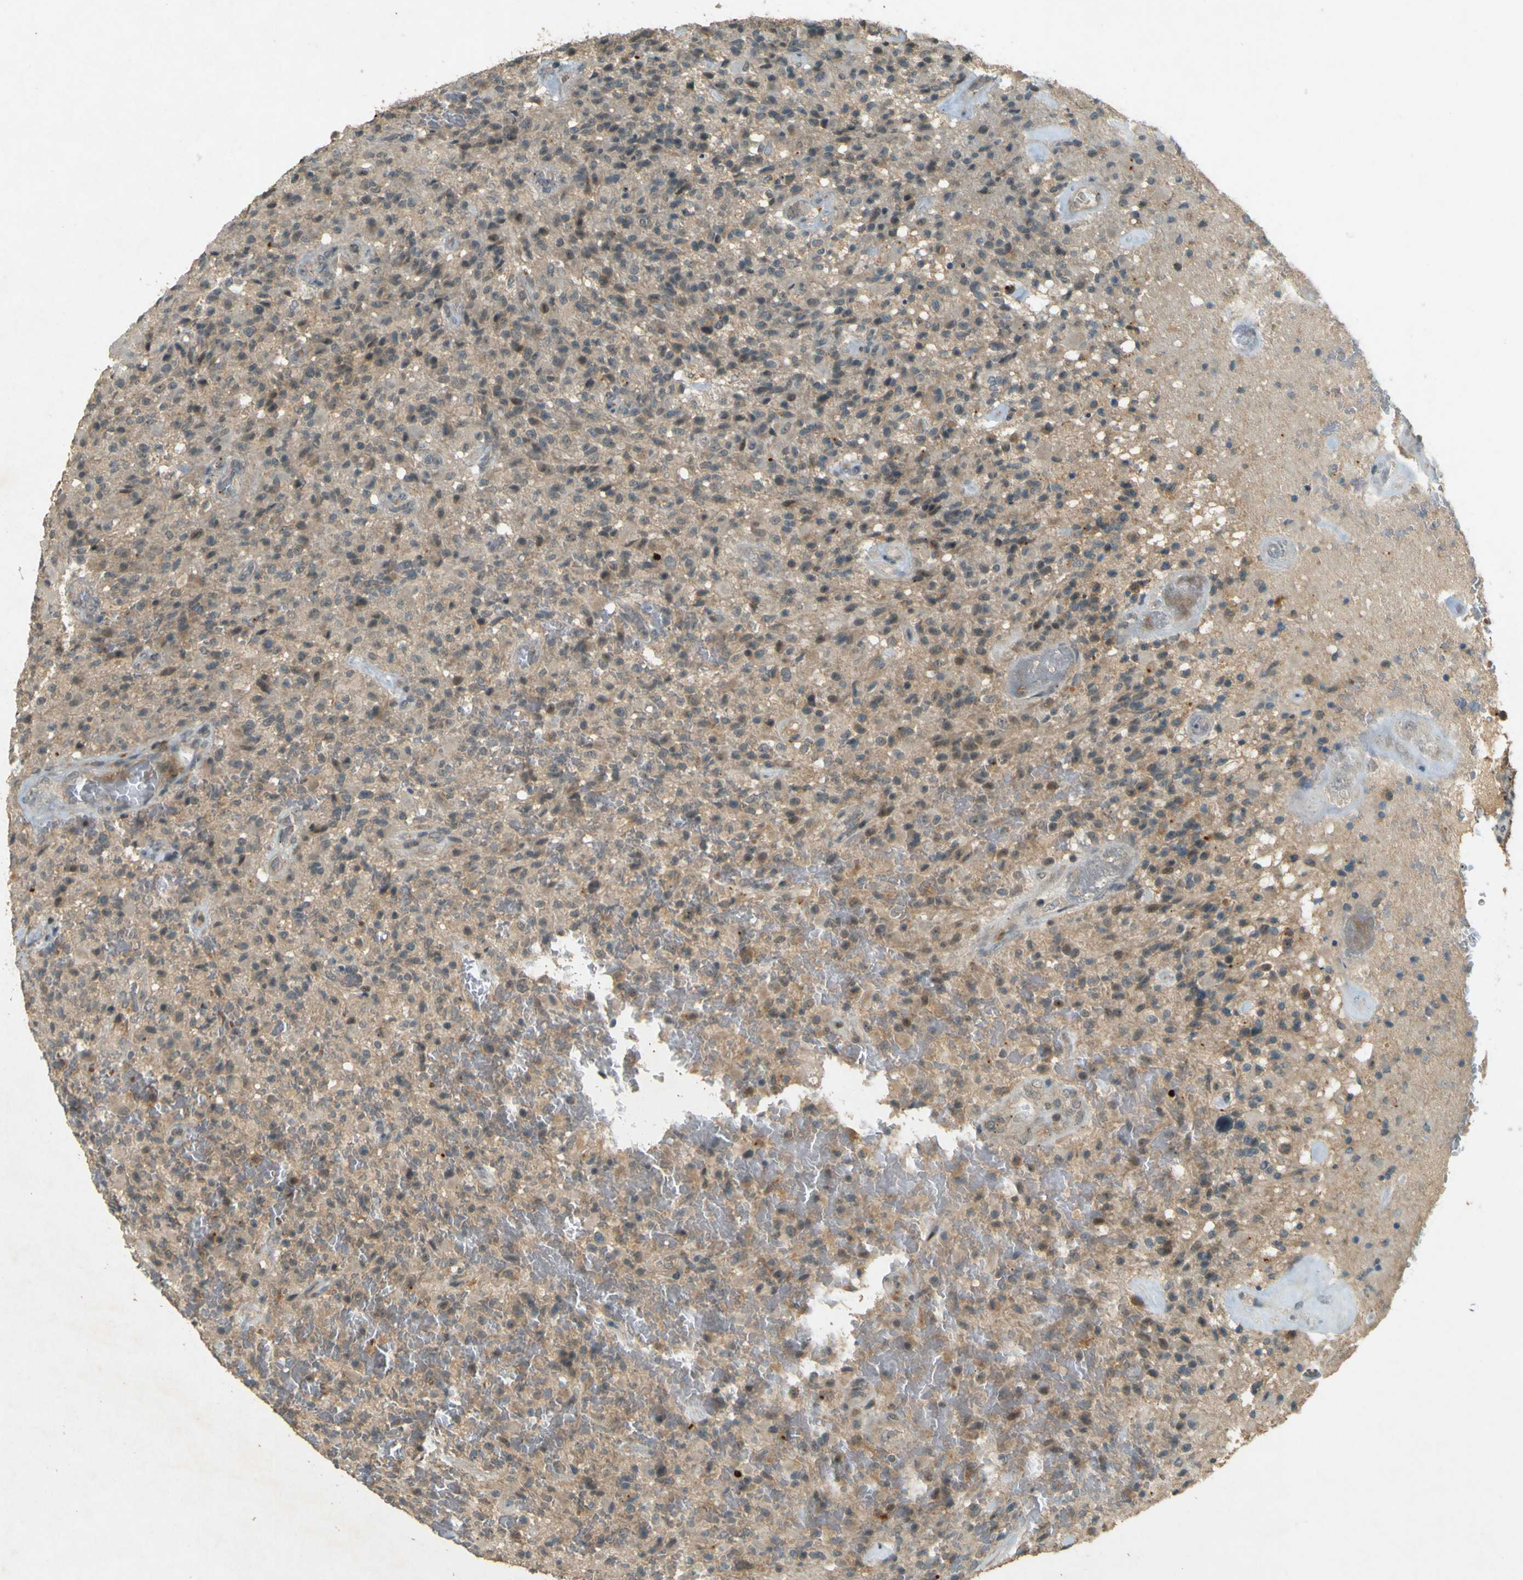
{"staining": {"intensity": "weak", "quantity": "<25%", "location": "cytoplasmic/membranous"}, "tissue": "glioma", "cell_type": "Tumor cells", "image_type": "cancer", "snomed": [{"axis": "morphology", "description": "Glioma, malignant, High grade"}, {"axis": "topography", "description": "Brain"}], "caption": "Immunohistochemistry (IHC) of malignant glioma (high-grade) shows no expression in tumor cells.", "gene": "MPDZ", "patient": {"sex": "male", "age": 71}}